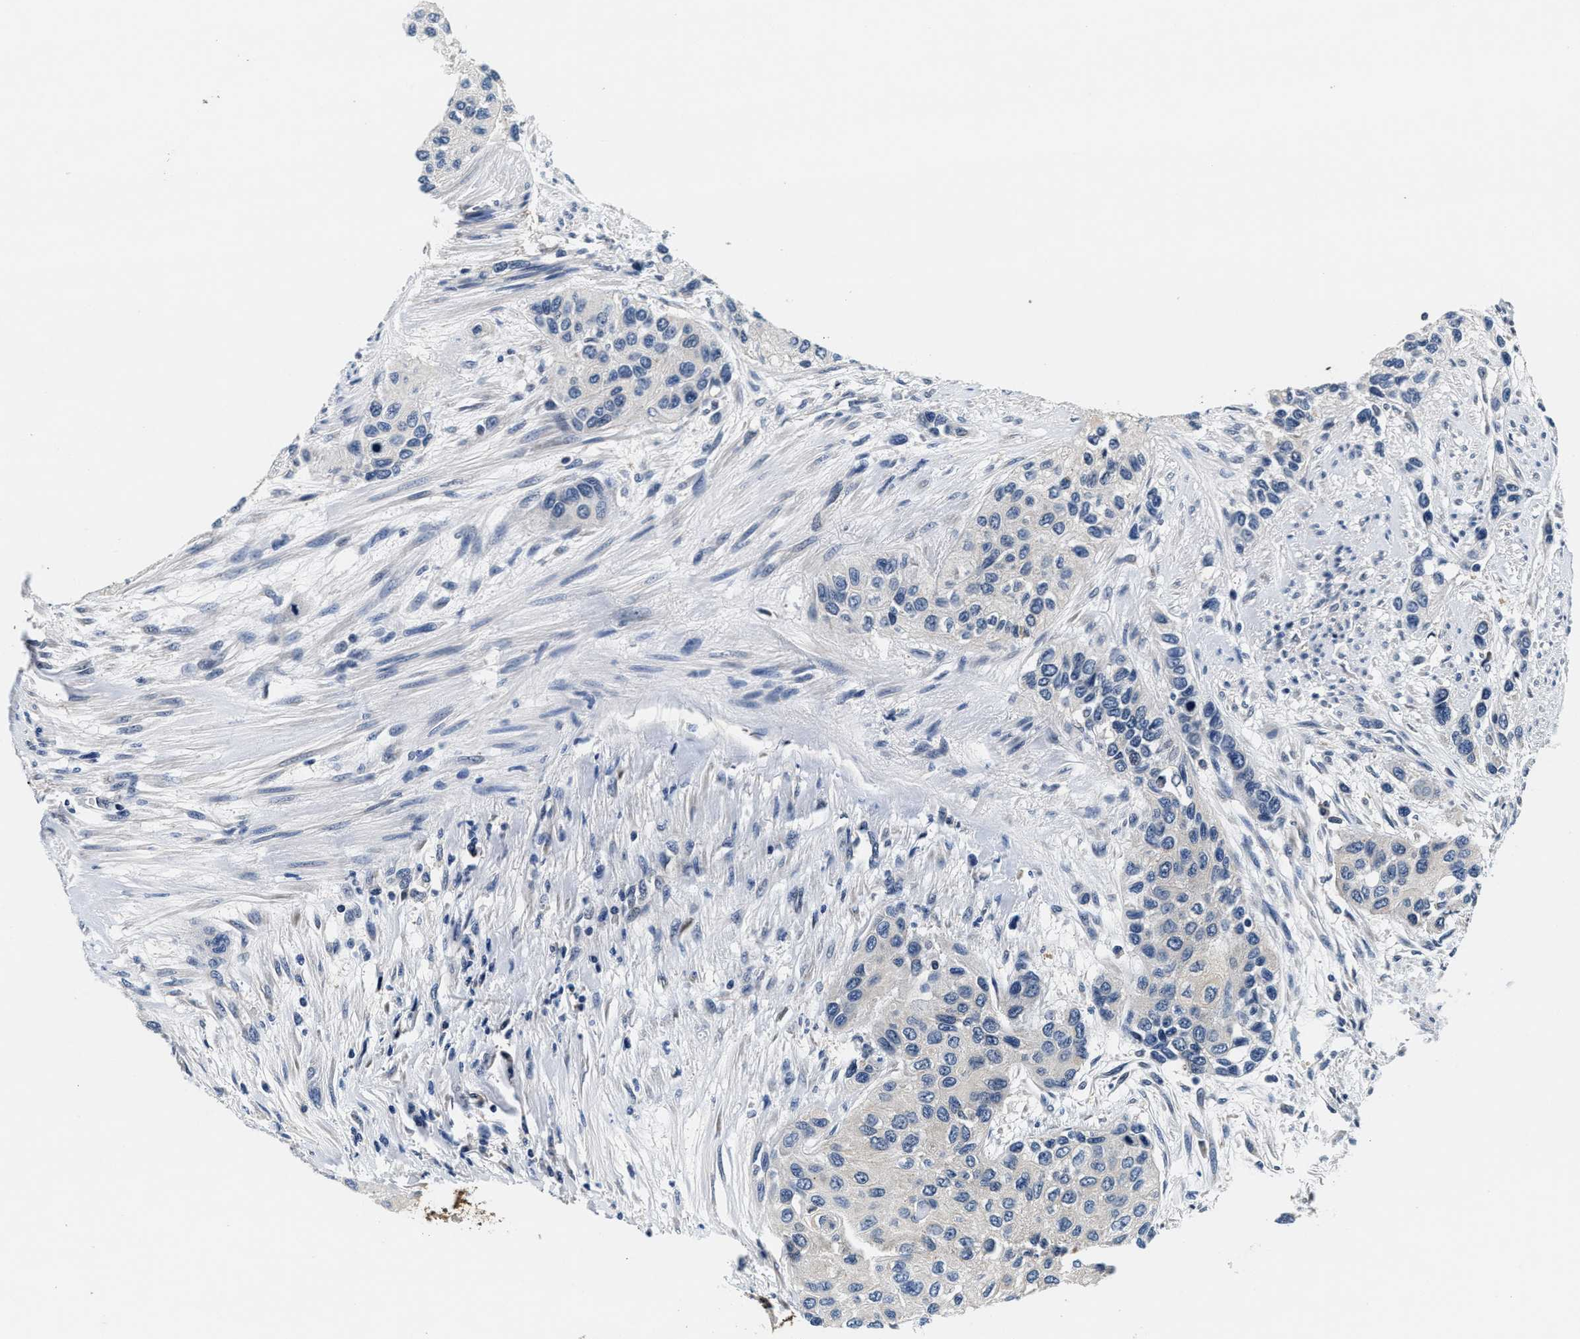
{"staining": {"intensity": "negative", "quantity": "none", "location": "none"}, "tissue": "urothelial cancer", "cell_type": "Tumor cells", "image_type": "cancer", "snomed": [{"axis": "morphology", "description": "Urothelial carcinoma, High grade"}, {"axis": "topography", "description": "Urinary bladder"}], "caption": "Tumor cells show no significant protein staining in urothelial cancer.", "gene": "PHPT1", "patient": {"sex": "female", "age": 56}}